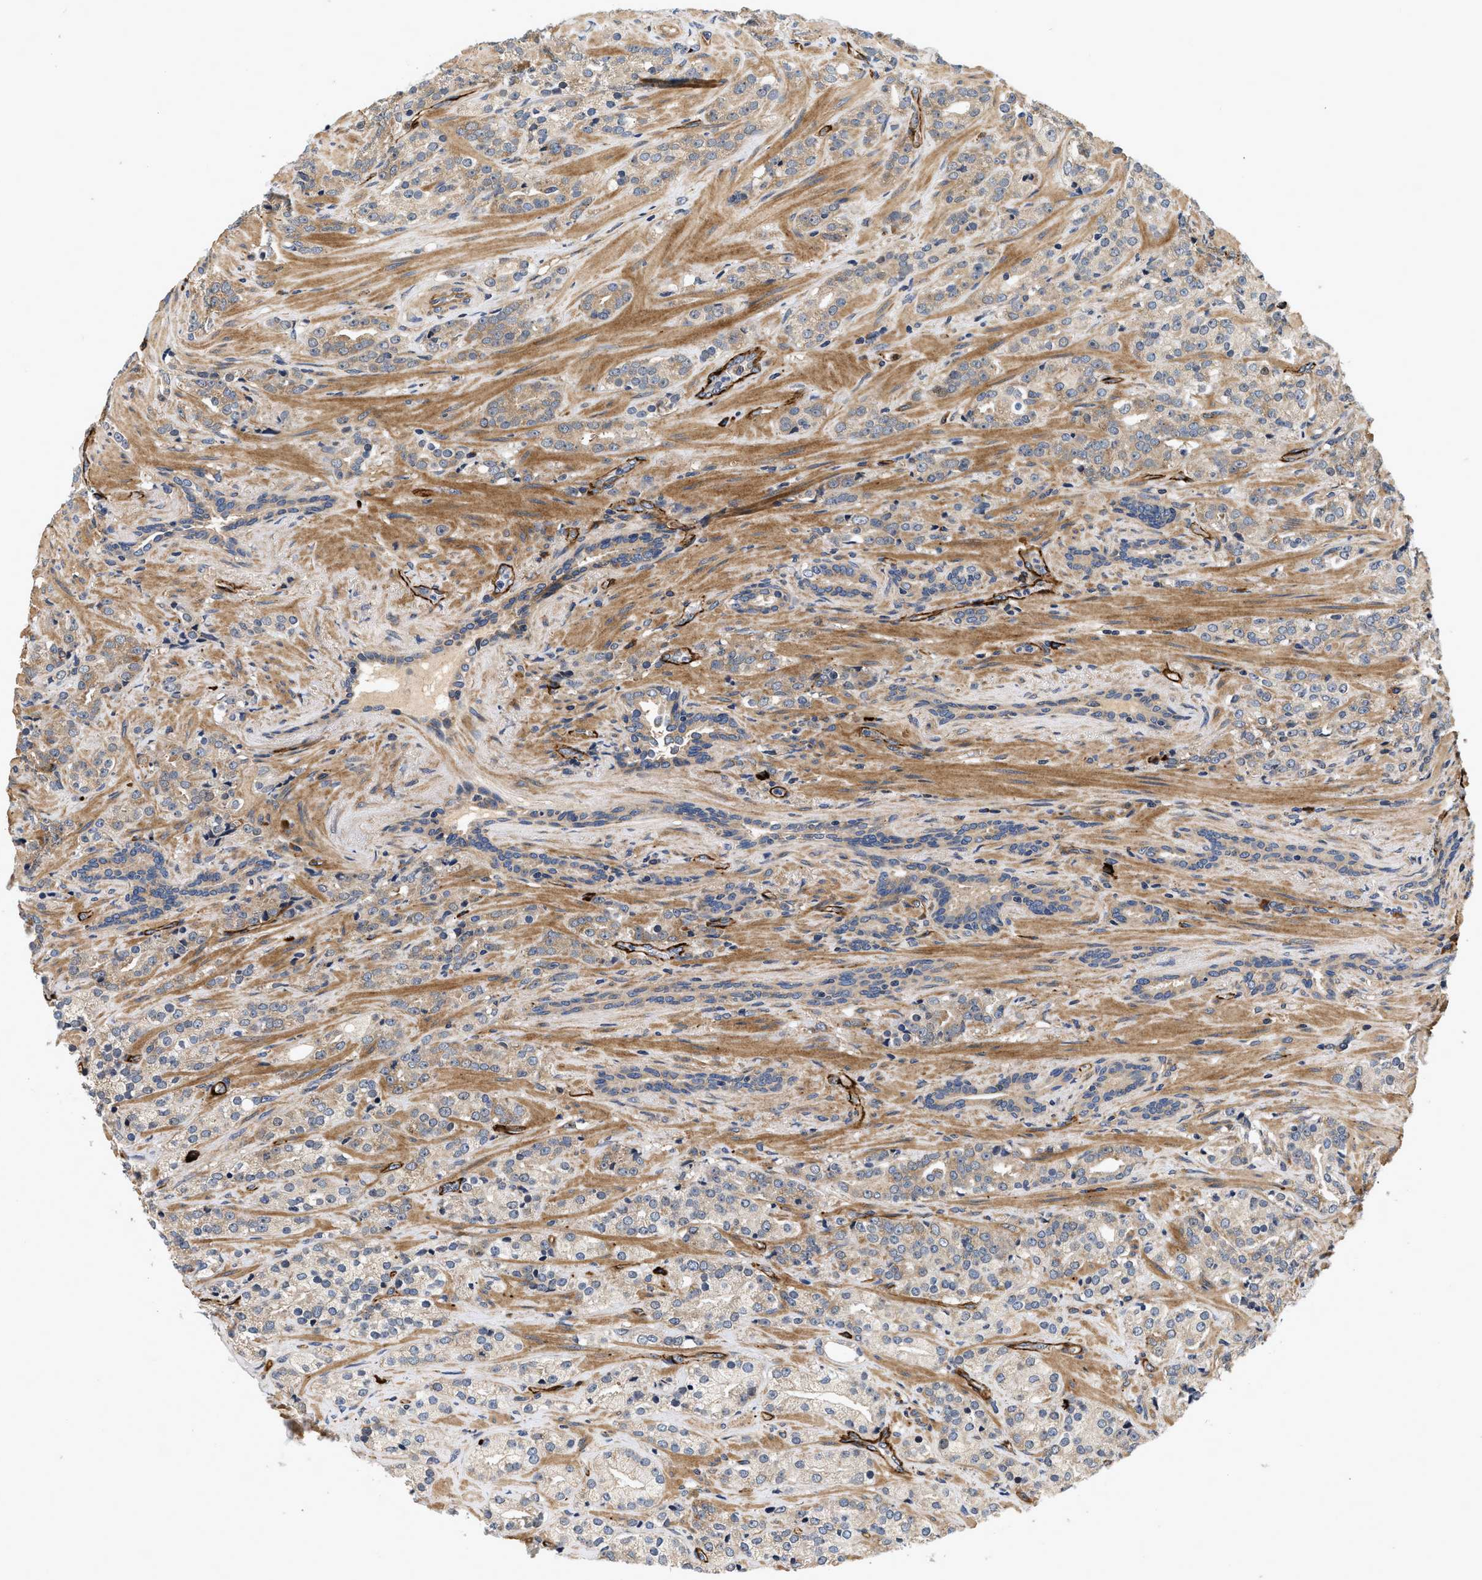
{"staining": {"intensity": "moderate", "quantity": ">75%", "location": "cytoplasmic/membranous"}, "tissue": "prostate cancer", "cell_type": "Tumor cells", "image_type": "cancer", "snomed": [{"axis": "morphology", "description": "Adenocarcinoma, High grade"}, {"axis": "topography", "description": "Prostate"}], "caption": "Brown immunohistochemical staining in human prostate cancer (high-grade adenocarcinoma) displays moderate cytoplasmic/membranous expression in approximately >75% of tumor cells.", "gene": "NME6", "patient": {"sex": "male", "age": 71}}